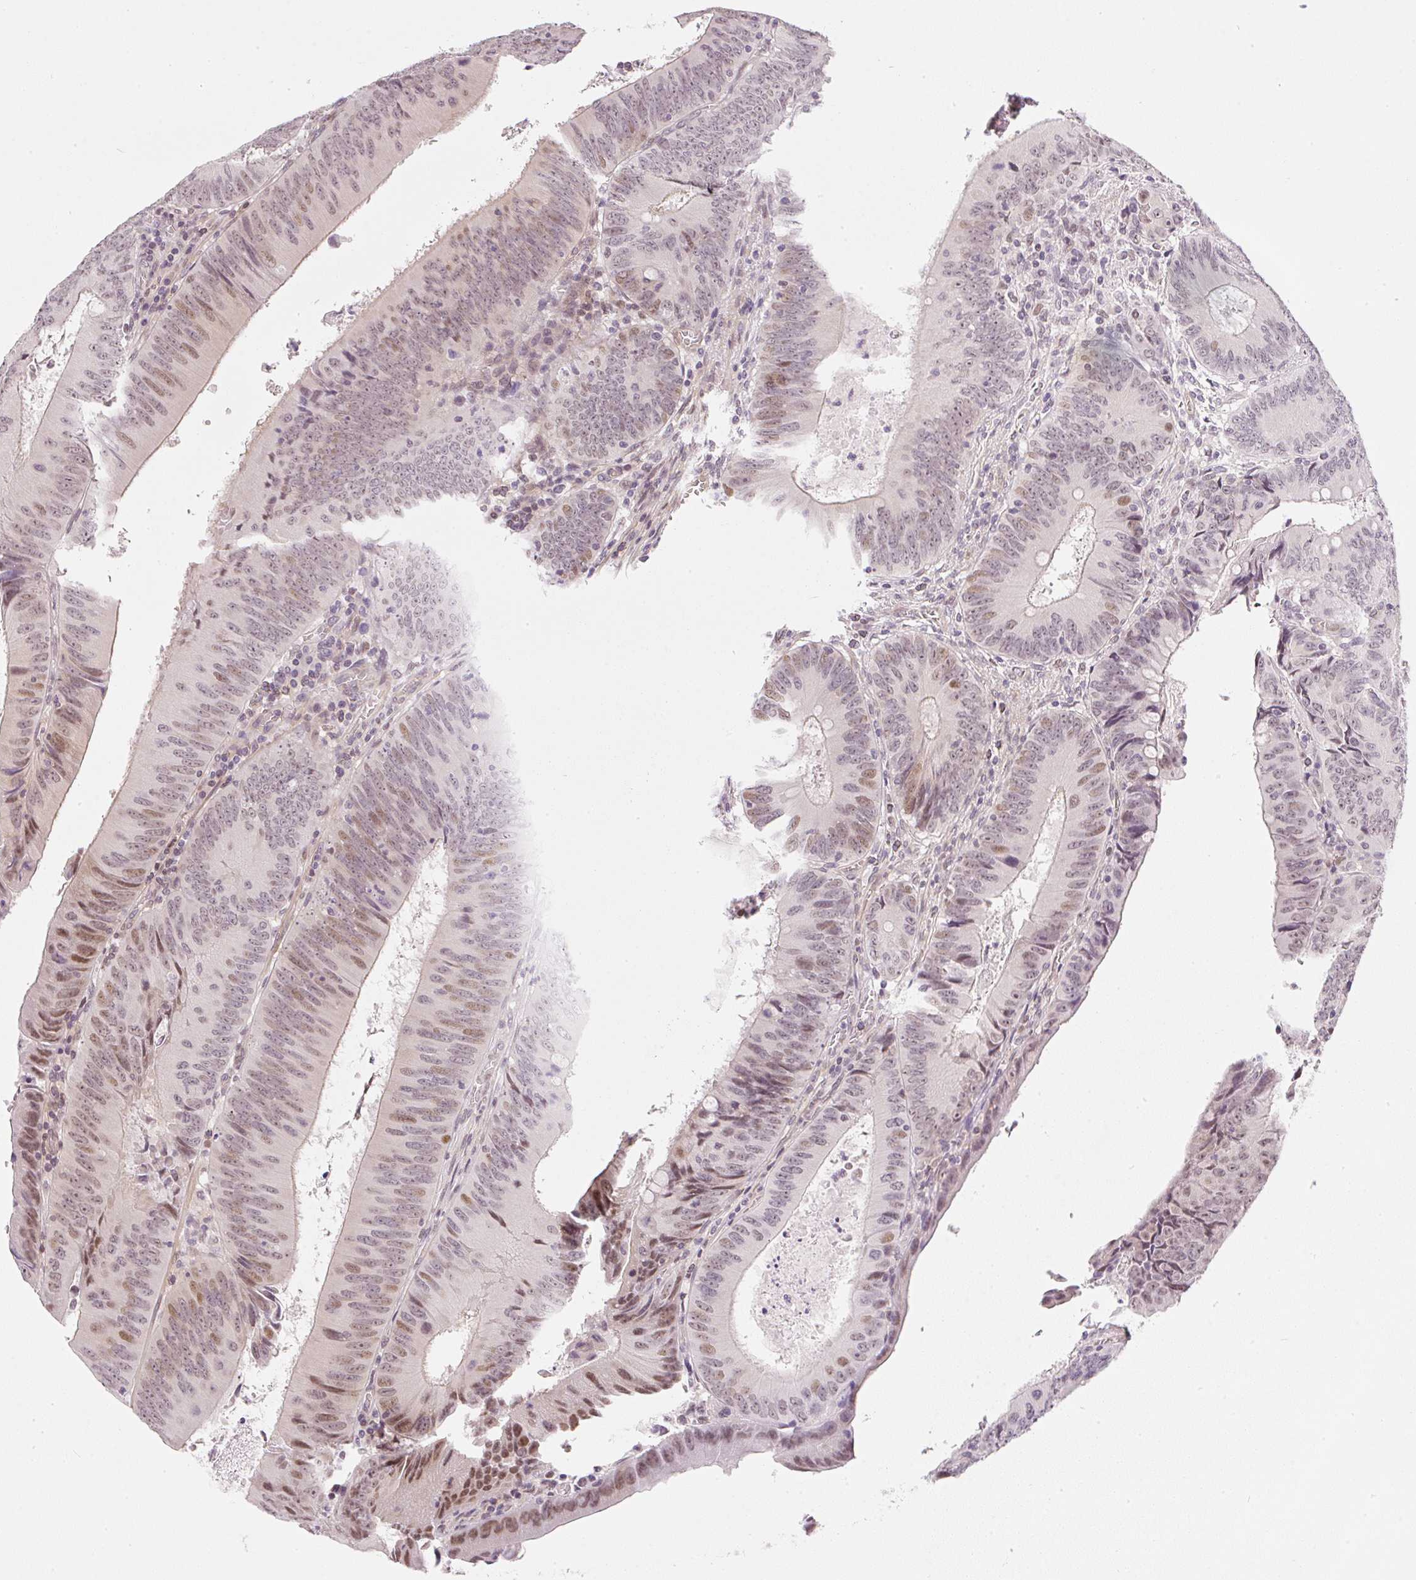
{"staining": {"intensity": "moderate", "quantity": "25%-75%", "location": "nuclear"}, "tissue": "colorectal cancer", "cell_type": "Tumor cells", "image_type": "cancer", "snomed": [{"axis": "morphology", "description": "Adenocarcinoma, NOS"}, {"axis": "topography", "description": "Rectum"}], "caption": "DAB immunohistochemical staining of human colorectal adenocarcinoma shows moderate nuclear protein positivity in about 25%-75% of tumor cells. The staining is performed using DAB brown chromogen to label protein expression. The nuclei are counter-stained blue using hematoxylin.", "gene": "DPPA4", "patient": {"sex": "female", "age": 72}}